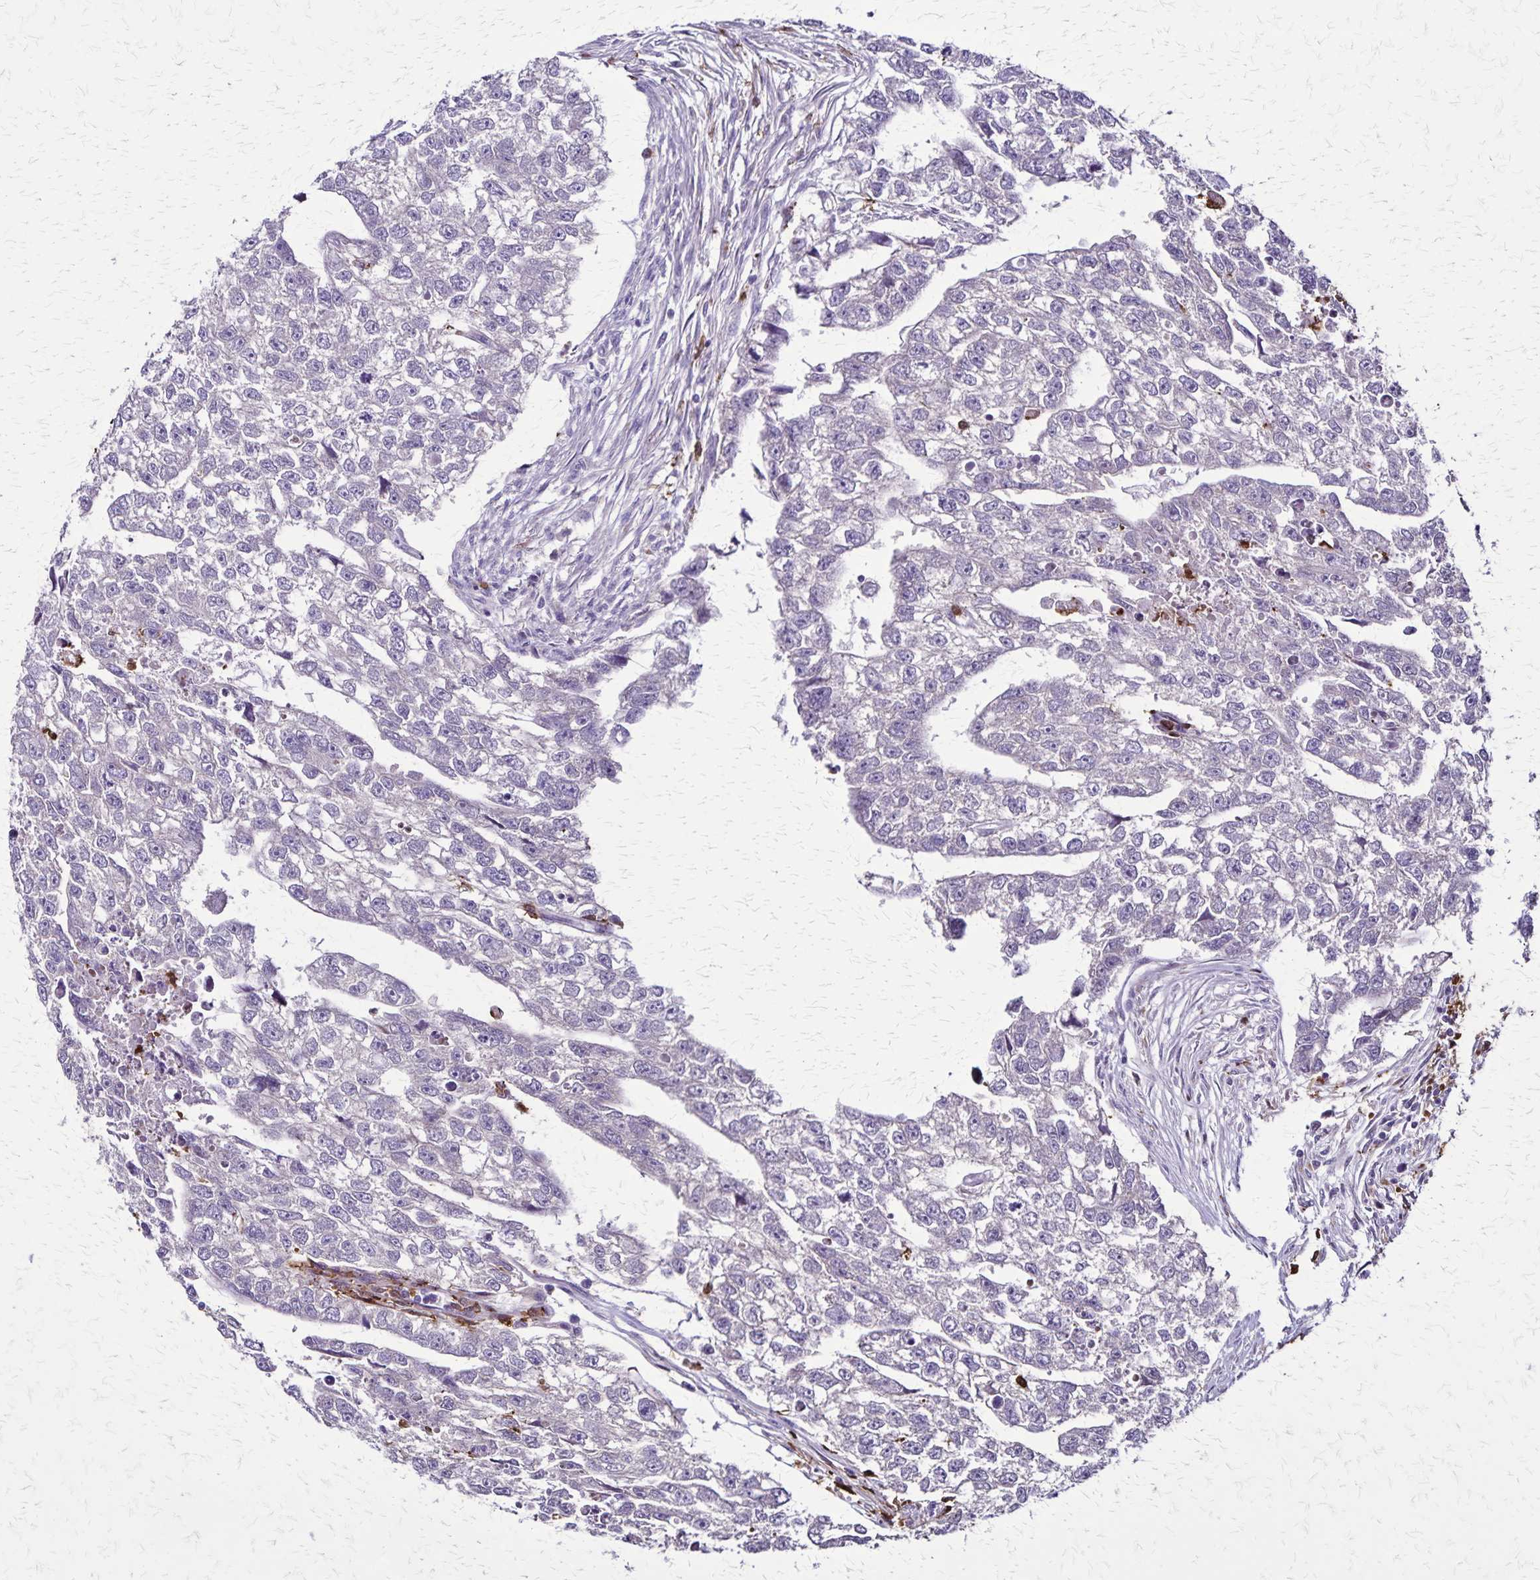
{"staining": {"intensity": "negative", "quantity": "none", "location": "none"}, "tissue": "testis cancer", "cell_type": "Tumor cells", "image_type": "cancer", "snomed": [{"axis": "morphology", "description": "Carcinoma, Embryonal, NOS"}, {"axis": "morphology", "description": "Teratoma, malignant, NOS"}, {"axis": "topography", "description": "Testis"}], "caption": "This is an immunohistochemistry (IHC) micrograph of human testis cancer (embryonal carcinoma). There is no staining in tumor cells.", "gene": "ULBP3", "patient": {"sex": "male", "age": 44}}